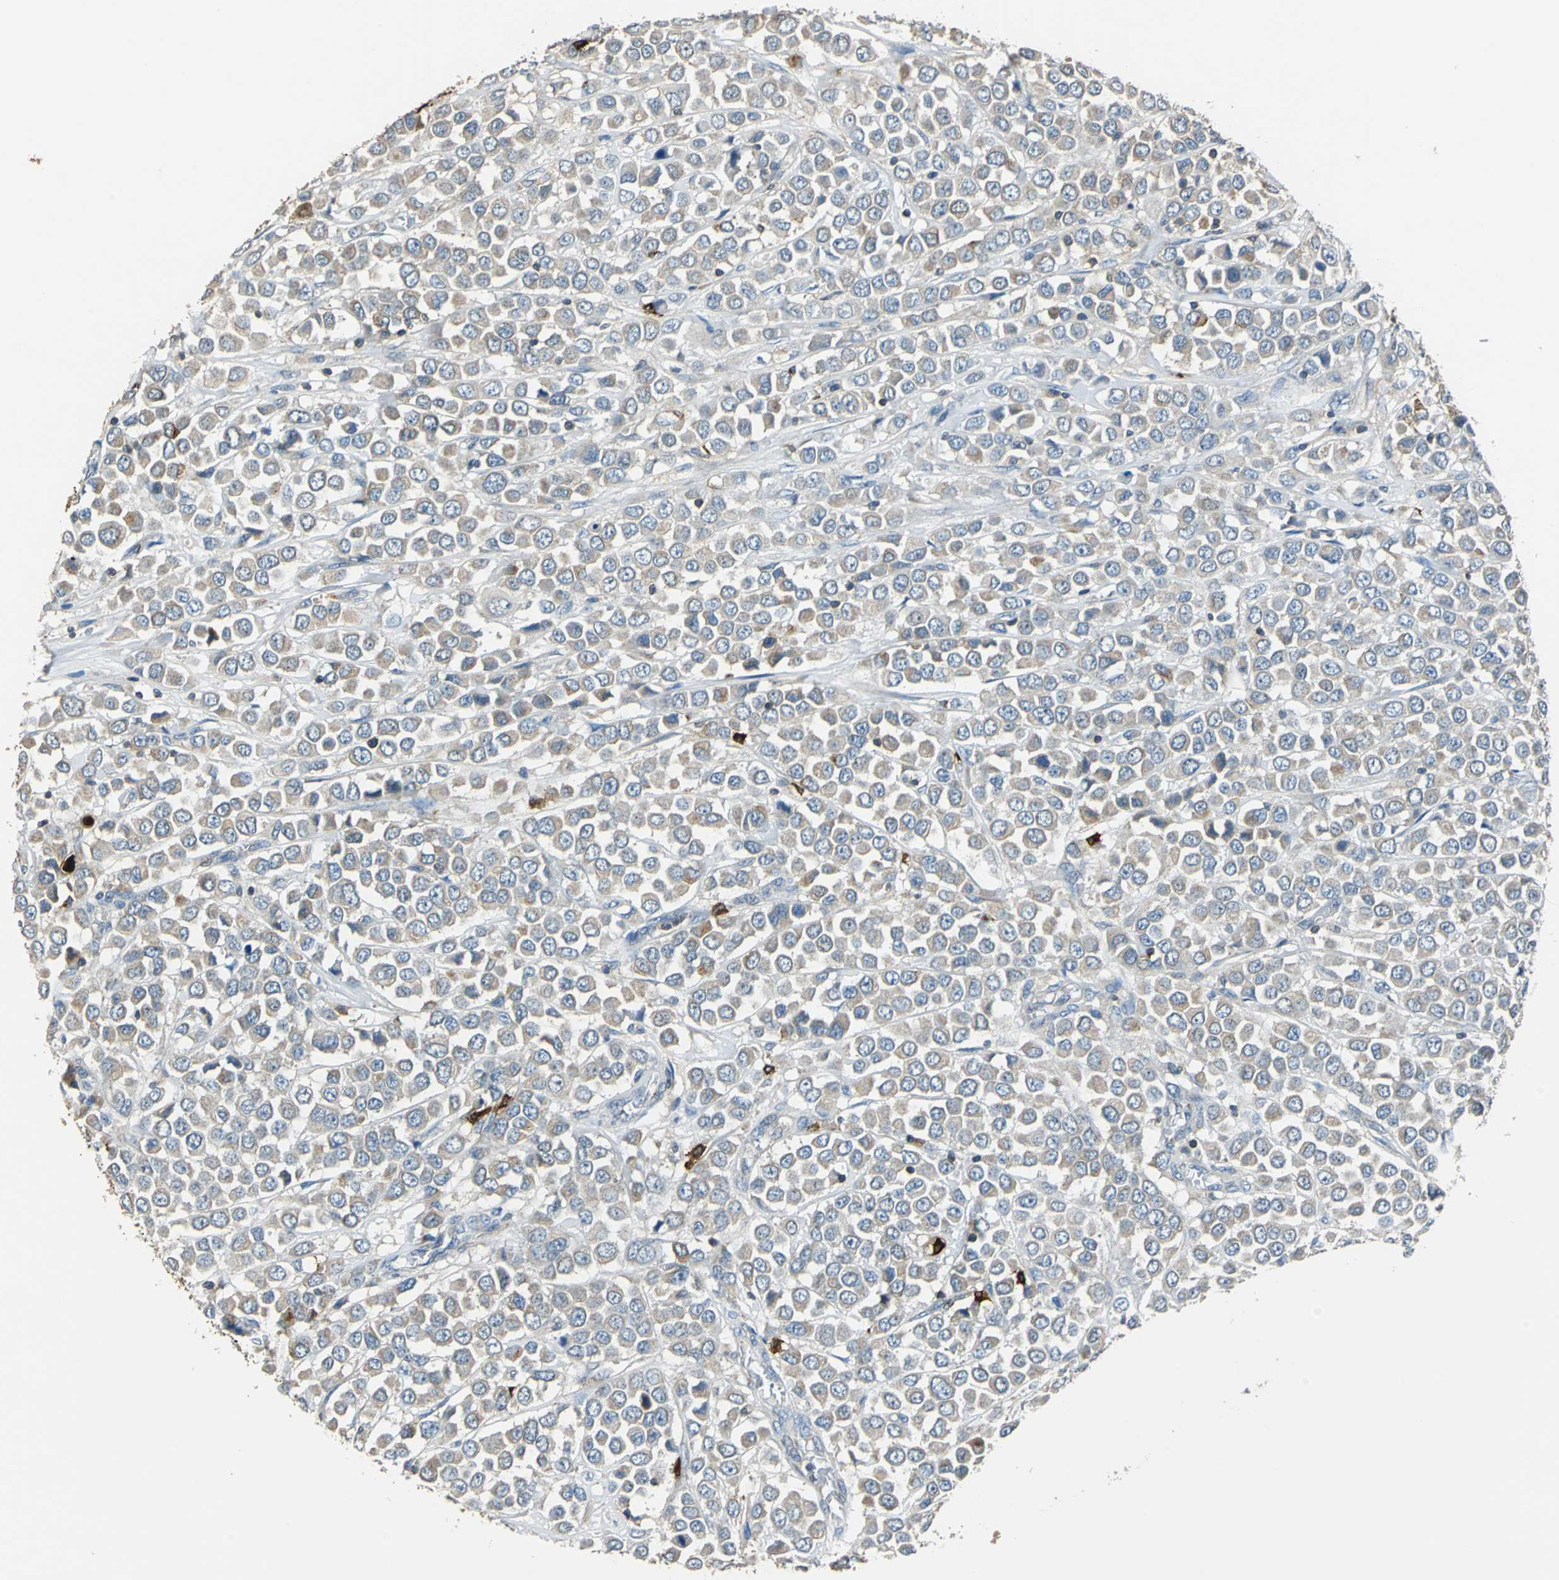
{"staining": {"intensity": "weak", "quantity": "25%-75%", "location": "cytoplasmic/membranous"}, "tissue": "breast cancer", "cell_type": "Tumor cells", "image_type": "cancer", "snomed": [{"axis": "morphology", "description": "Duct carcinoma"}, {"axis": "topography", "description": "Breast"}], "caption": "Breast intraductal carcinoma was stained to show a protein in brown. There is low levels of weak cytoplasmic/membranous expression in about 25%-75% of tumor cells. The protein of interest is stained brown, and the nuclei are stained in blue (DAB IHC with brightfield microscopy, high magnification).", "gene": "CPA3", "patient": {"sex": "female", "age": 61}}